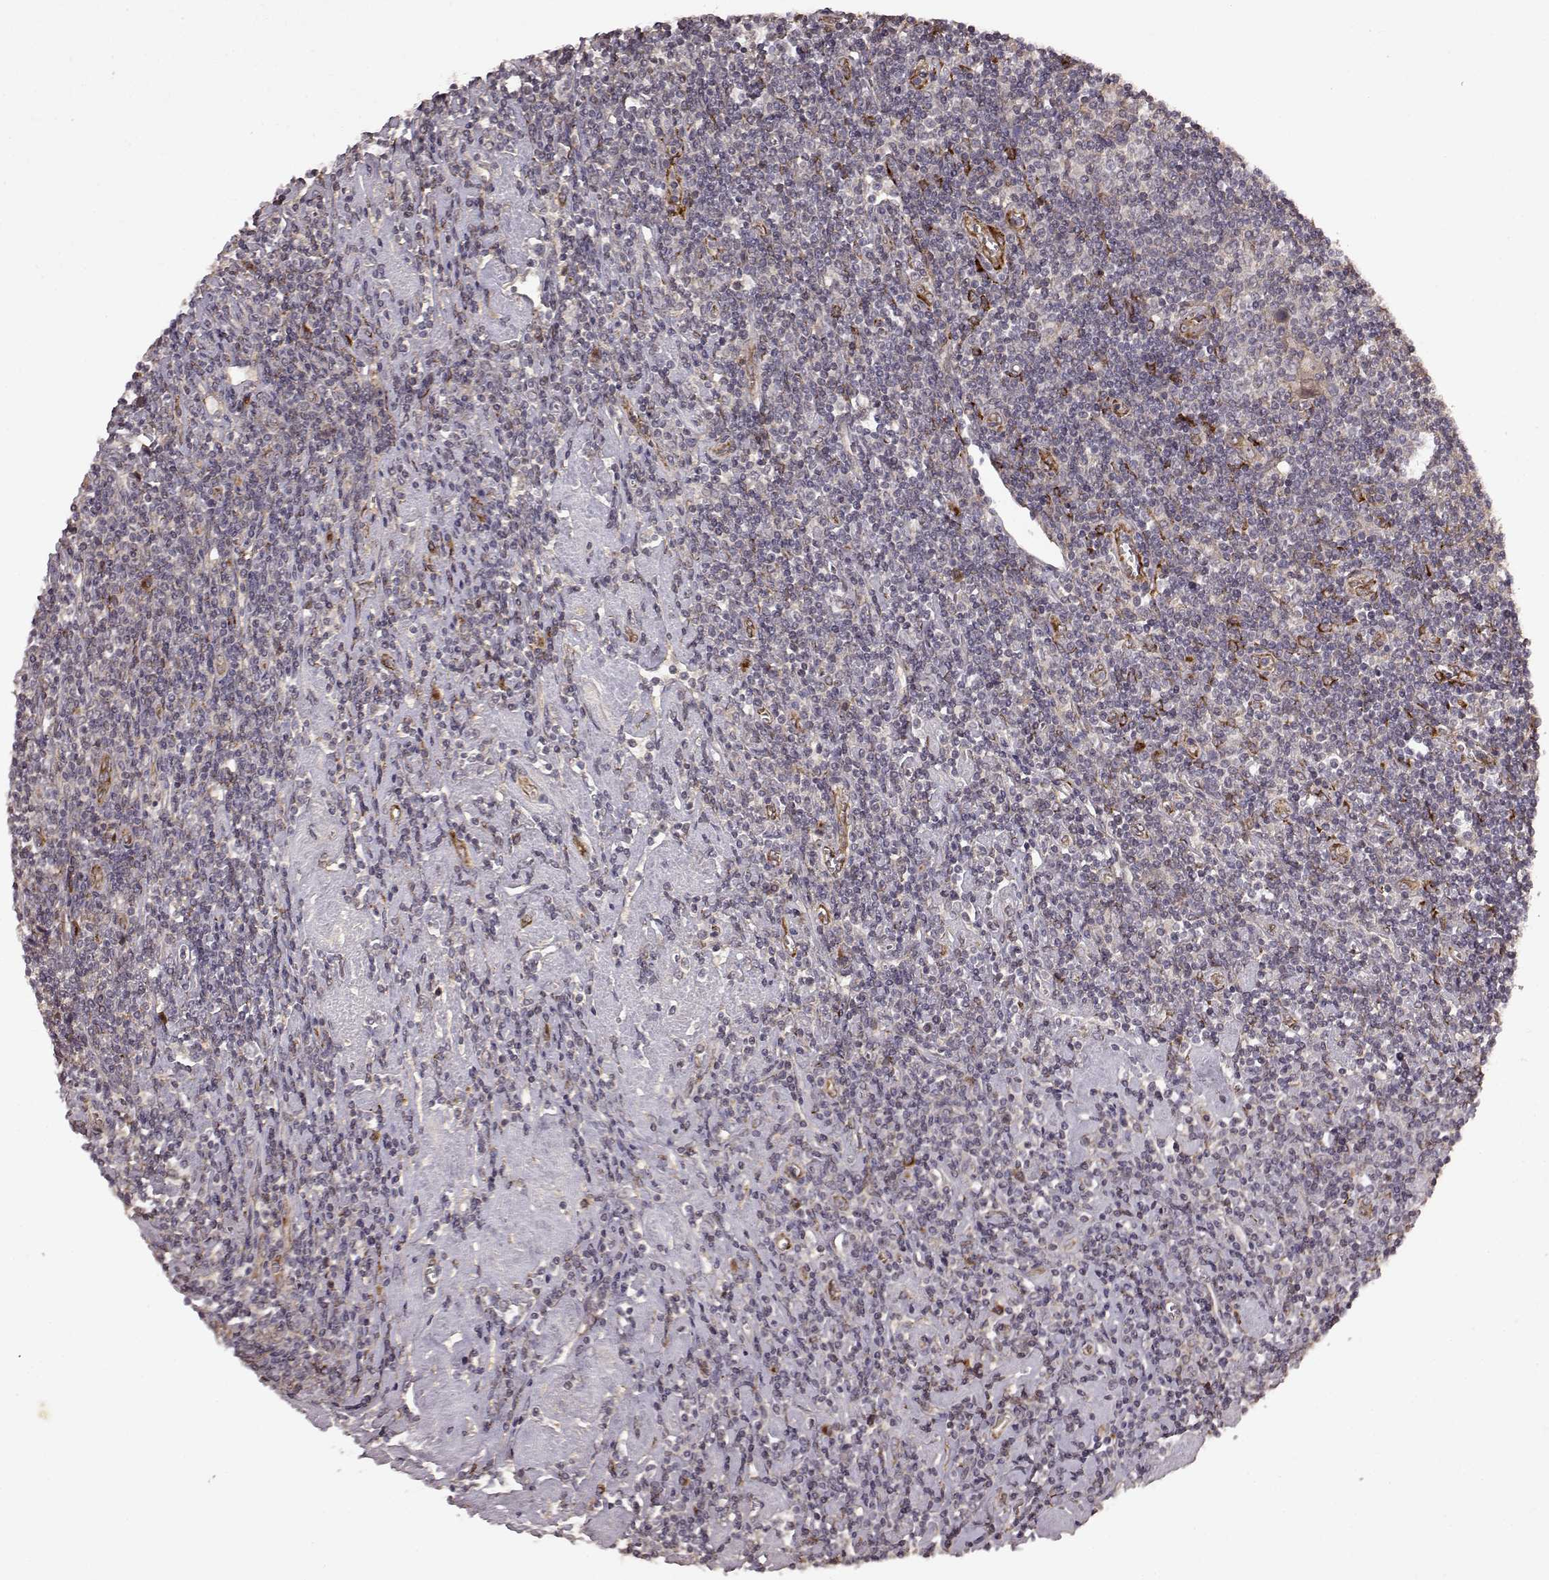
{"staining": {"intensity": "negative", "quantity": "none", "location": "none"}, "tissue": "lymphoma", "cell_type": "Tumor cells", "image_type": "cancer", "snomed": [{"axis": "morphology", "description": "Hodgkin's disease, NOS"}, {"axis": "topography", "description": "Lymph node"}], "caption": "High power microscopy photomicrograph of an immunohistochemistry (IHC) histopathology image of lymphoma, revealing no significant staining in tumor cells. Nuclei are stained in blue.", "gene": "FSTL1", "patient": {"sex": "male", "age": 40}}